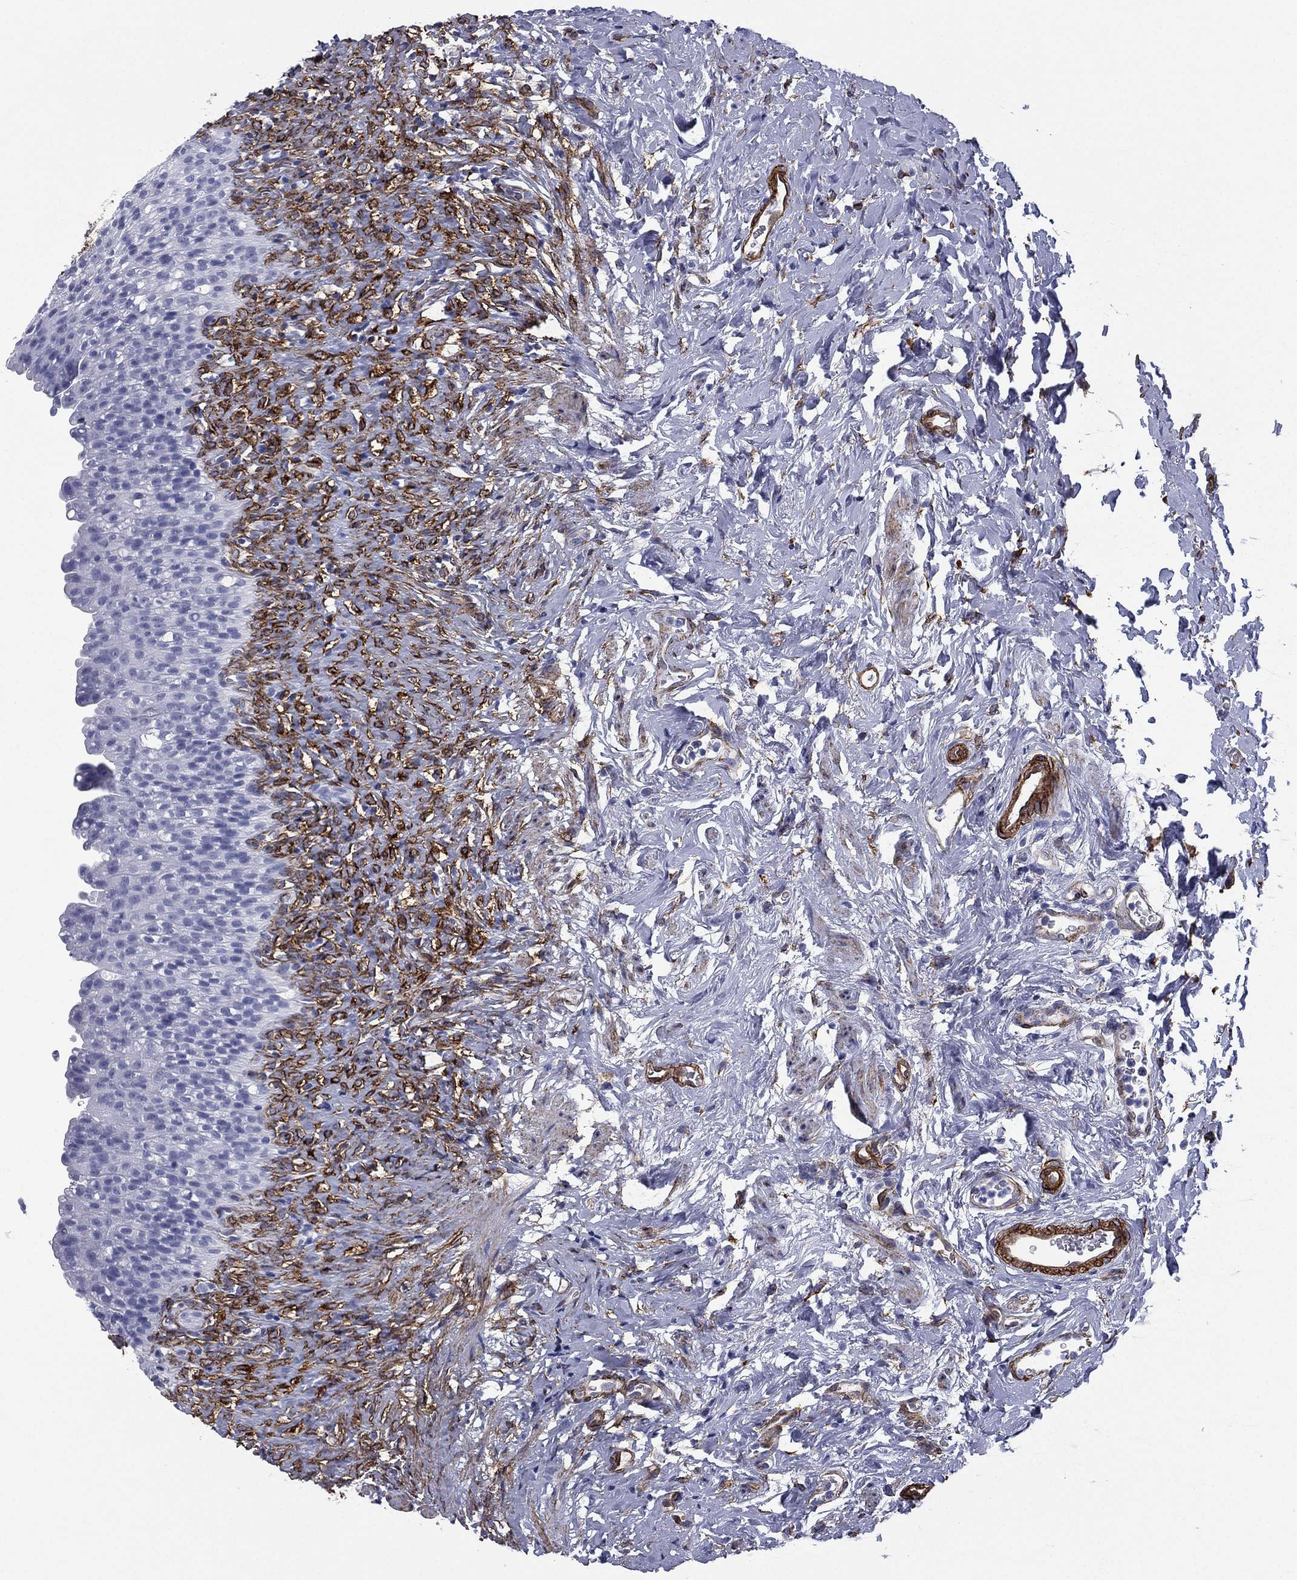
{"staining": {"intensity": "negative", "quantity": "none", "location": "none"}, "tissue": "urinary bladder", "cell_type": "Urothelial cells", "image_type": "normal", "snomed": [{"axis": "morphology", "description": "Normal tissue, NOS"}, {"axis": "topography", "description": "Urinary bladder"}], "caption": "A micrograph of human urinary bladder is negative for staining in urothelial cells. (DAB (3,3'-diaminobenzidine) IHC visualized using brightfield microscopy, high magnification).", "gene": "CAVIN3", "patient": {"sex": "male", "age": 76}}